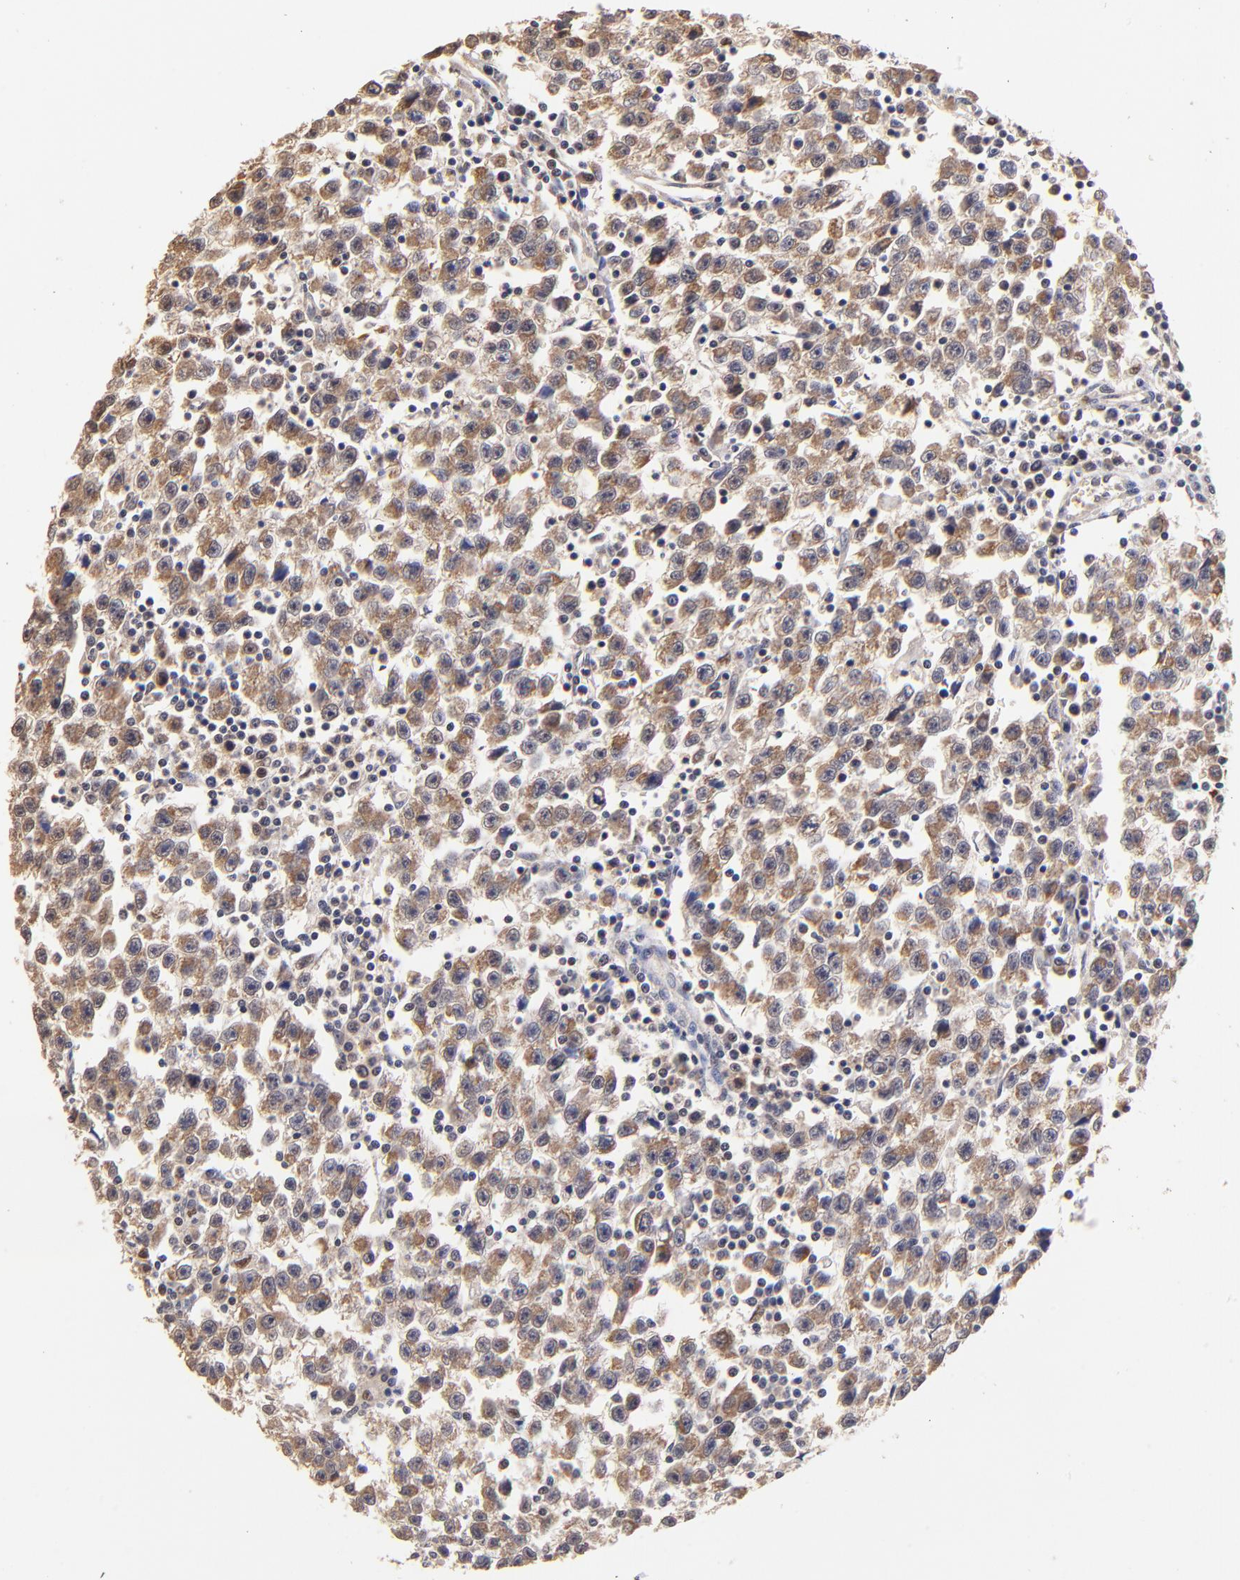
{"staining": {"intensity": "moderate", "quantity": ">75%", "location": "cytoplasmic/membranous"}, "tissue": "testis cancer", "cell_type": "Tumor cells", "image_type": "cancer", "snomed": [{"axis": "morphology", "description": "Seminoma, NOS"}, {"axis": "topography", "description": "Testis"}], "caption": "Seminoma (testis) stained for a protein (brown) exhibits moderate cytoplasmic/membranous positive positivity in about >75% of tumor cells.", "gene": "BBOF1", "patient": {"sex": "male", "age": 35}}